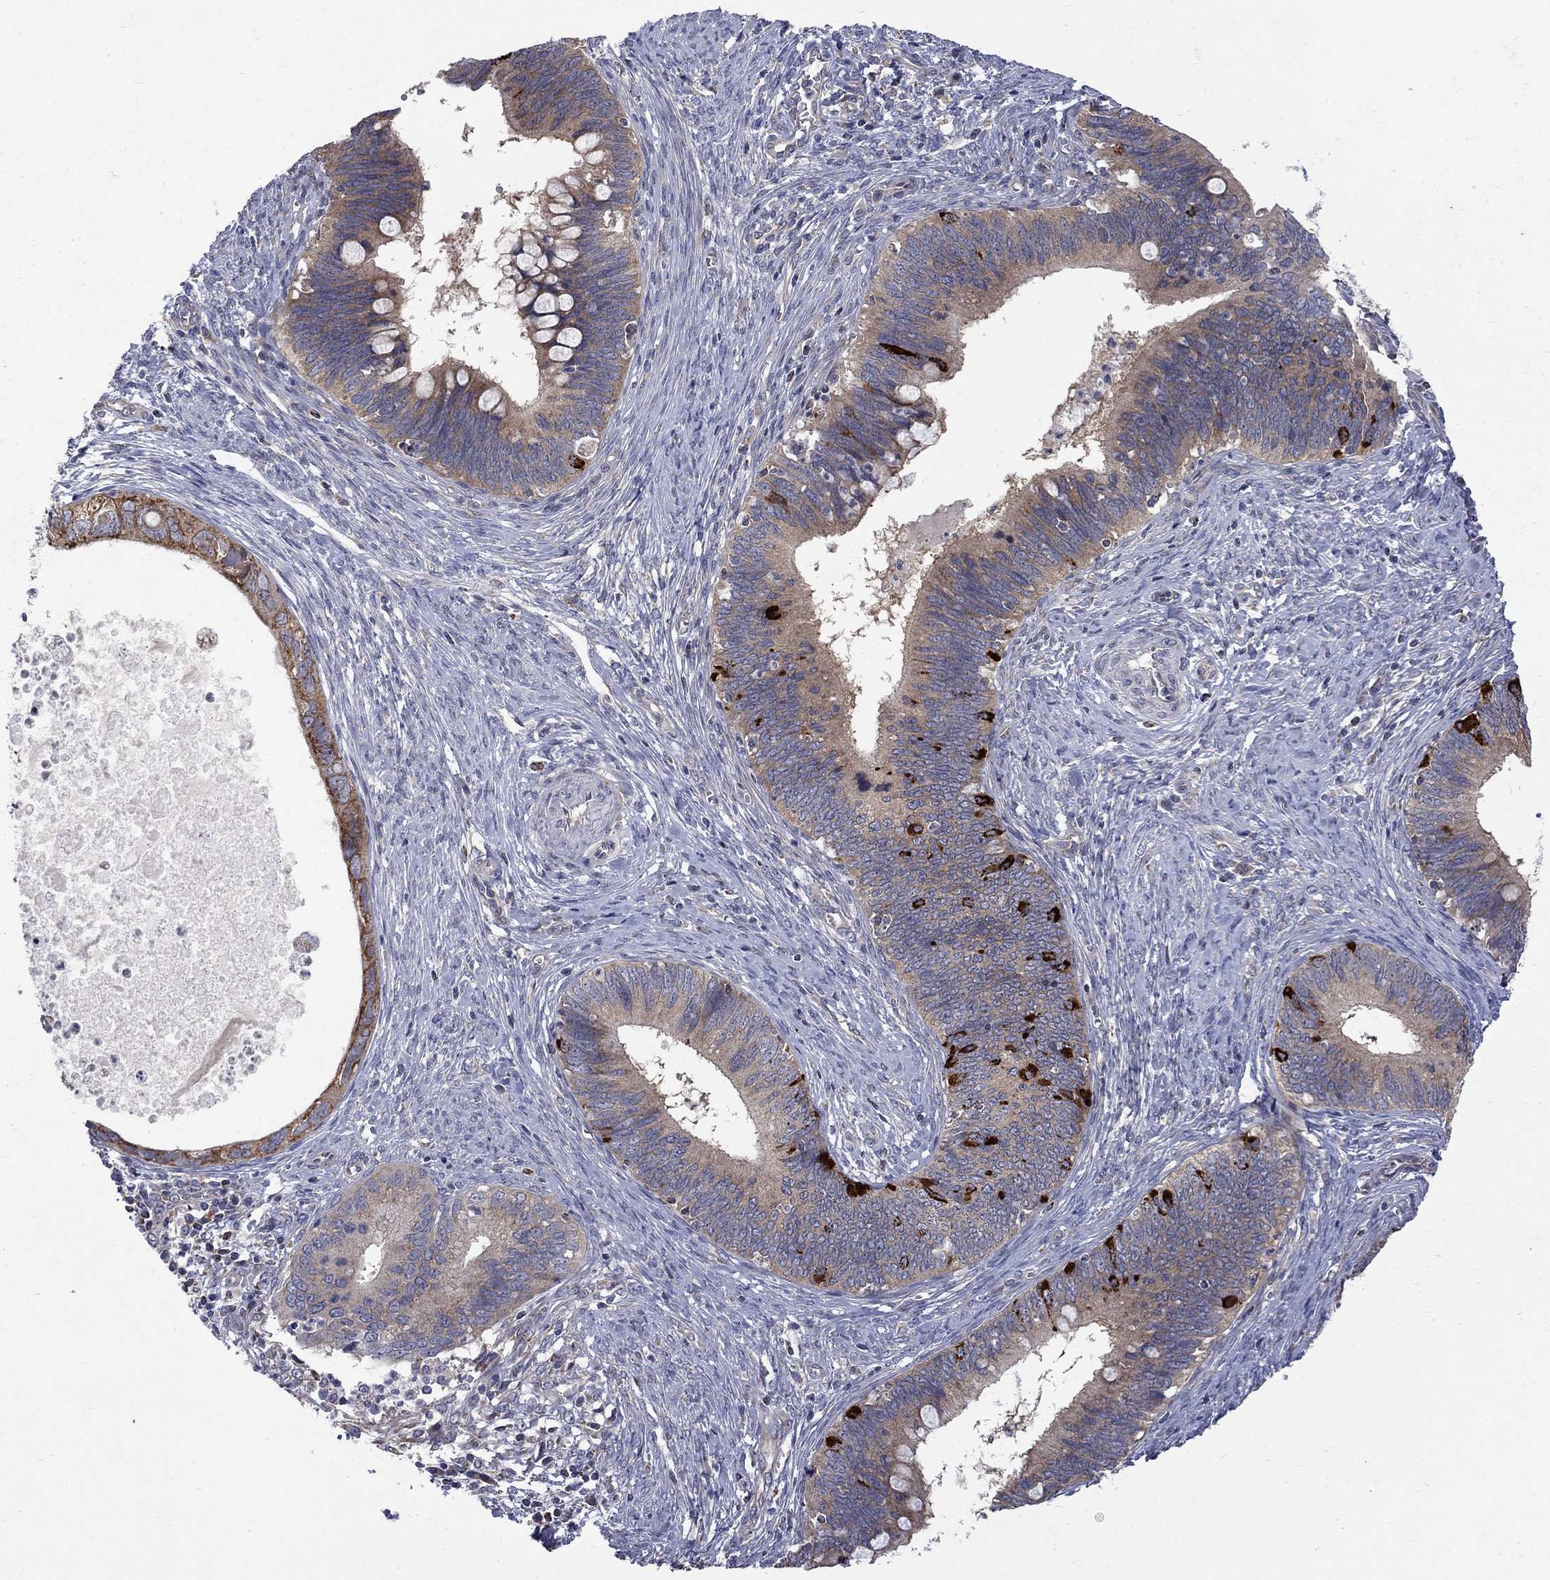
{"staining": {"intensity": "strong", "quantity": "<25%", "location": "cytoplasmic/membranous"}, "tissue": "cervical cancer", "cell_type": "Tumor cells", "image_type": "cancer", "snomed": [{"axis": "morphology", "description": "Adenocarcinoma, NOS"}, {"axis": "topography", "description": "Cervix"}], "caption": "Immunohistochemistry (IHC) (DAB) staining of cervical adenocarcinoma reveals strong cytoplasmic/membranous protein positivity in approximately <25% of tumor cells.", "gene": "SH2B1", "patient": {"sex": "female", "age": 42}}